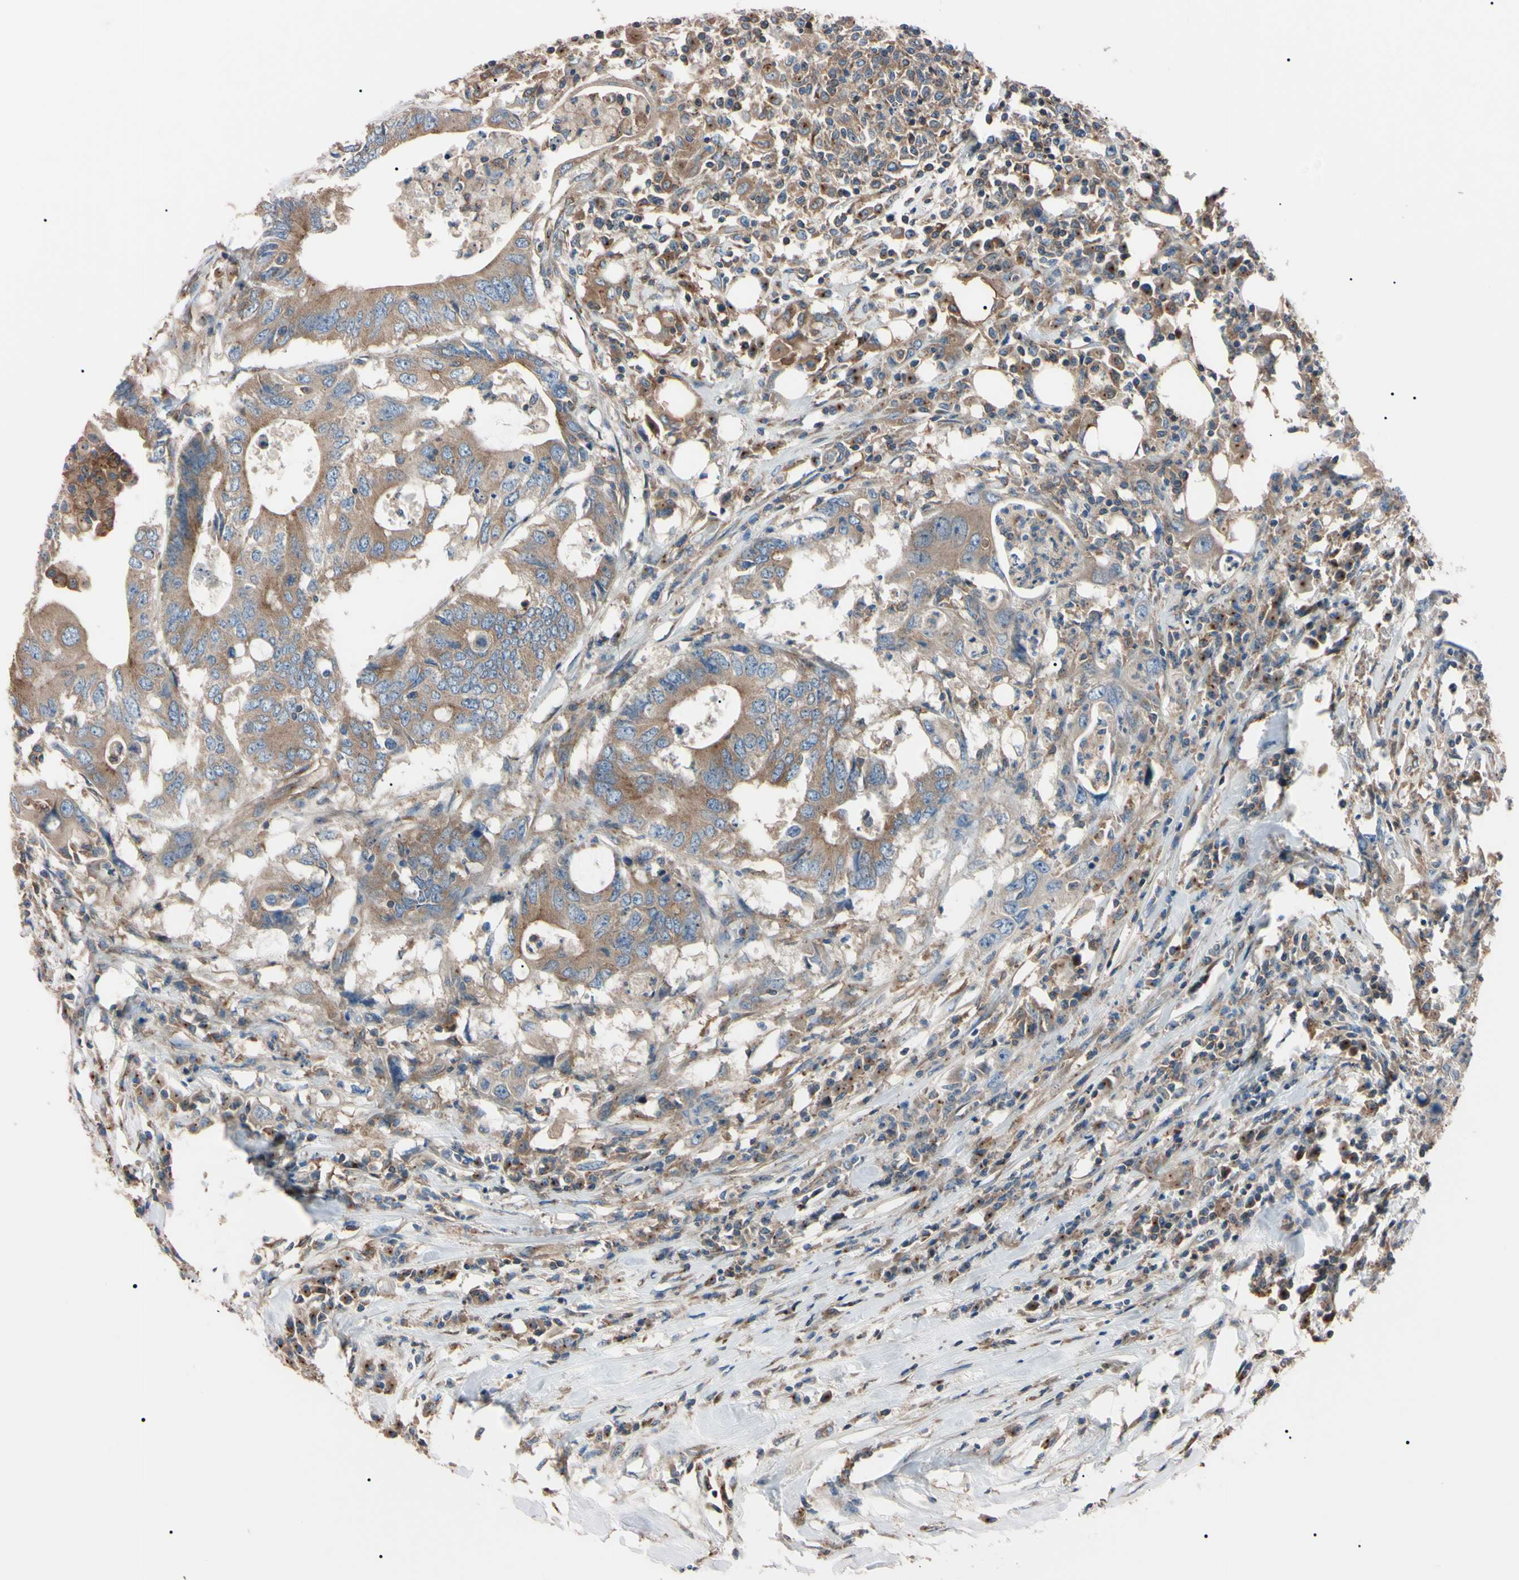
{"staining": {"intensity": "moderate", "quantity": ">75%", "location": "cytoplasmic/membranous"}, "tissue": "colorectal cancer", "cell_type": "Tumor cells", "image_type": "cancer", "snomed": [{"axis": "morphology", "description": "Adenocarcinoma, NOS"}, {"axis": "topography", "description": "Colon"}], "caption": "Brown immunohistochemical staining in human colorectal adenocarcinoma exhibits moderate cytoplasmic/membranous expression in about >75% of tumor cells.", "gene": "PRKACA", "patient": {"sex": "male", "age": 71}}